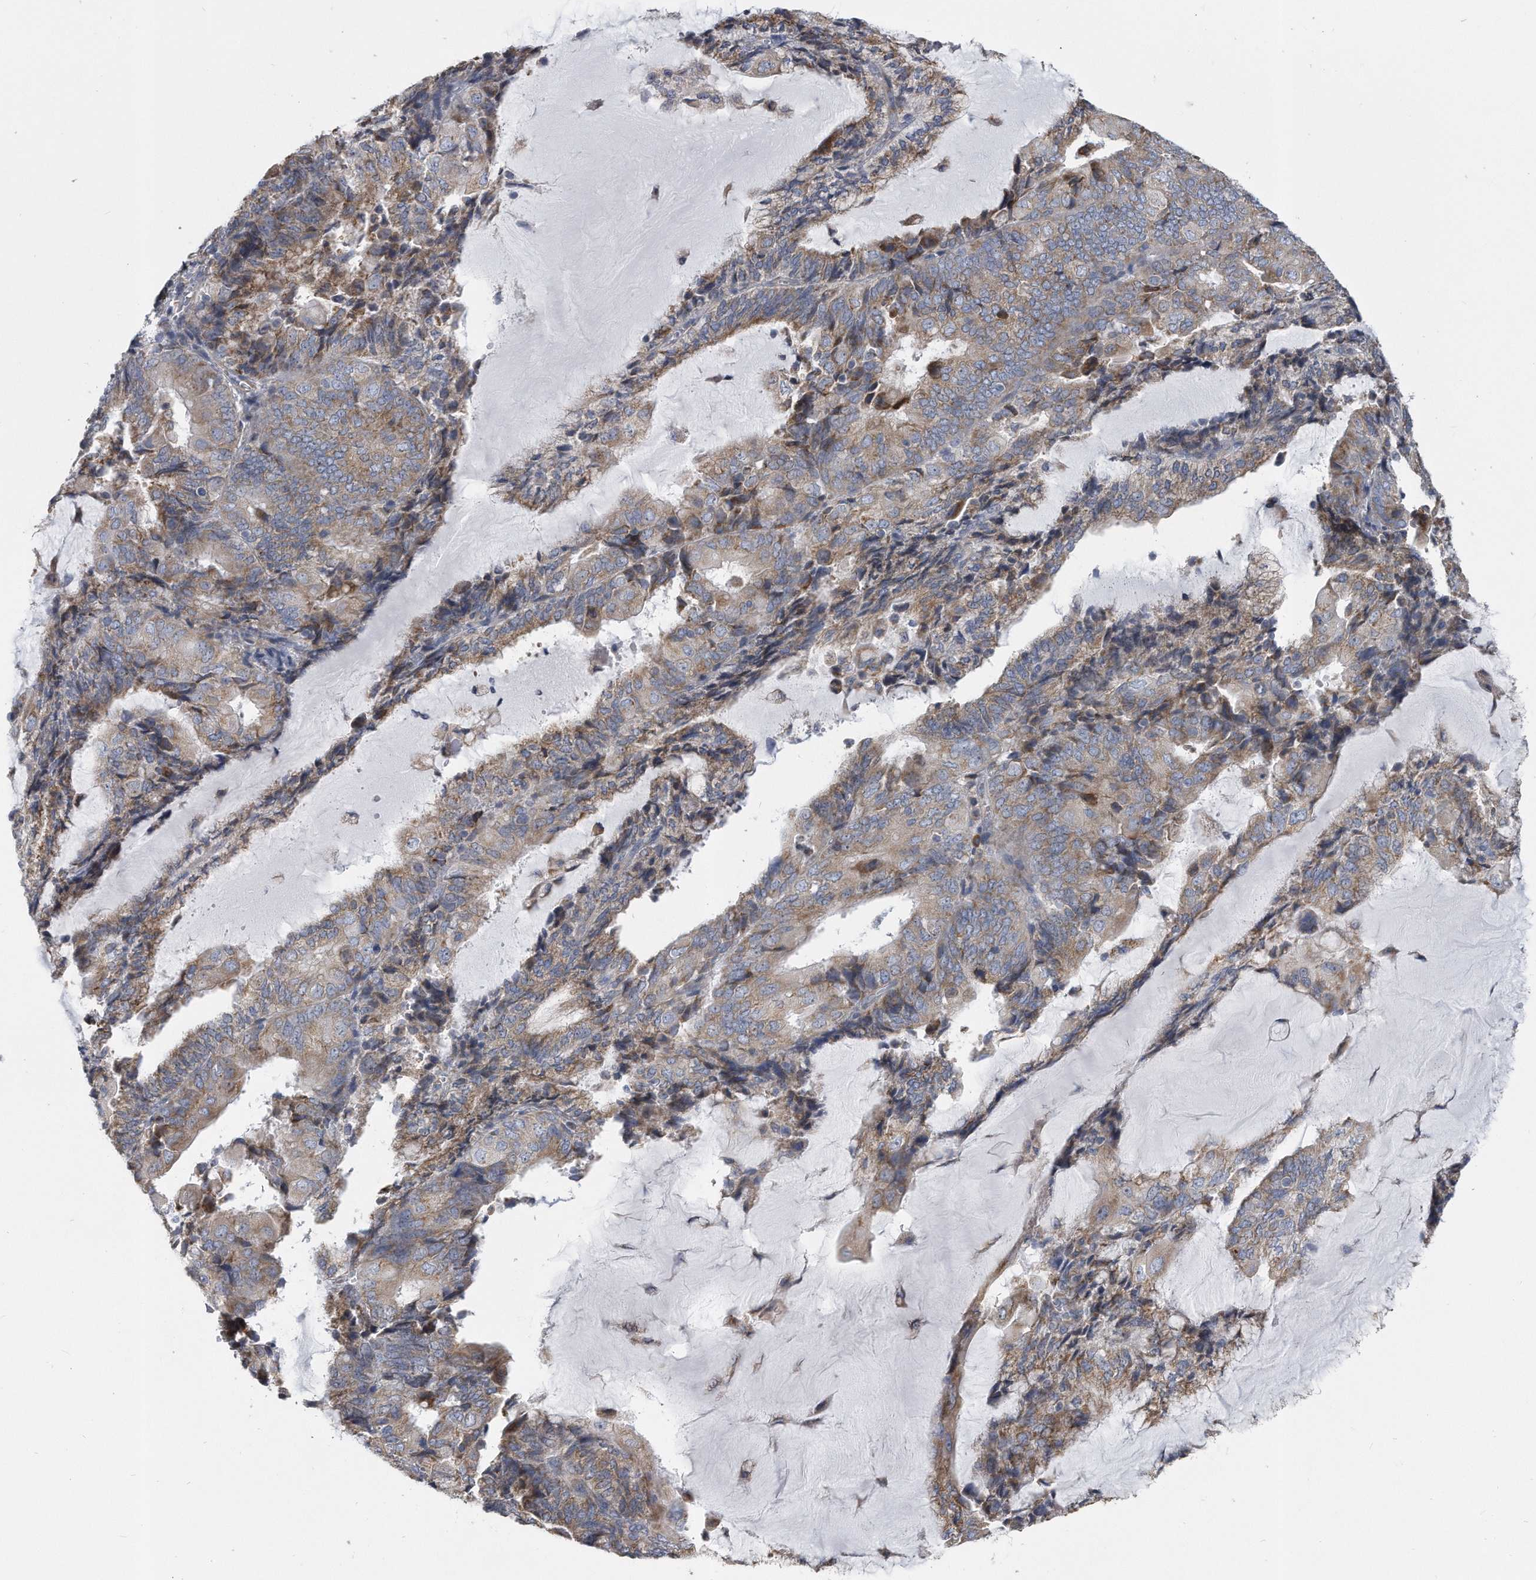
{"staining": {"intensity": "moderate", "quantity": "25%-75%", "location": "cytoplasmic/membranous"}, "tissue": "endometrial cancer", "cell_type": "Tumor cells", "image_type": "cancer", "snomed": [{"axis": "morphology", "description": "Adenocarcinoma, NOS"}, {"axis": "topography", "description": "Endometrium"}], "caption": "Human endometrial cancer stained with a brown dye displays moderate cytoplasmic/membranous positive expression in about 25%-75% of tumor cells.", "gene": "CCDC47", "patient": {"sex": "female", "age": 81}}